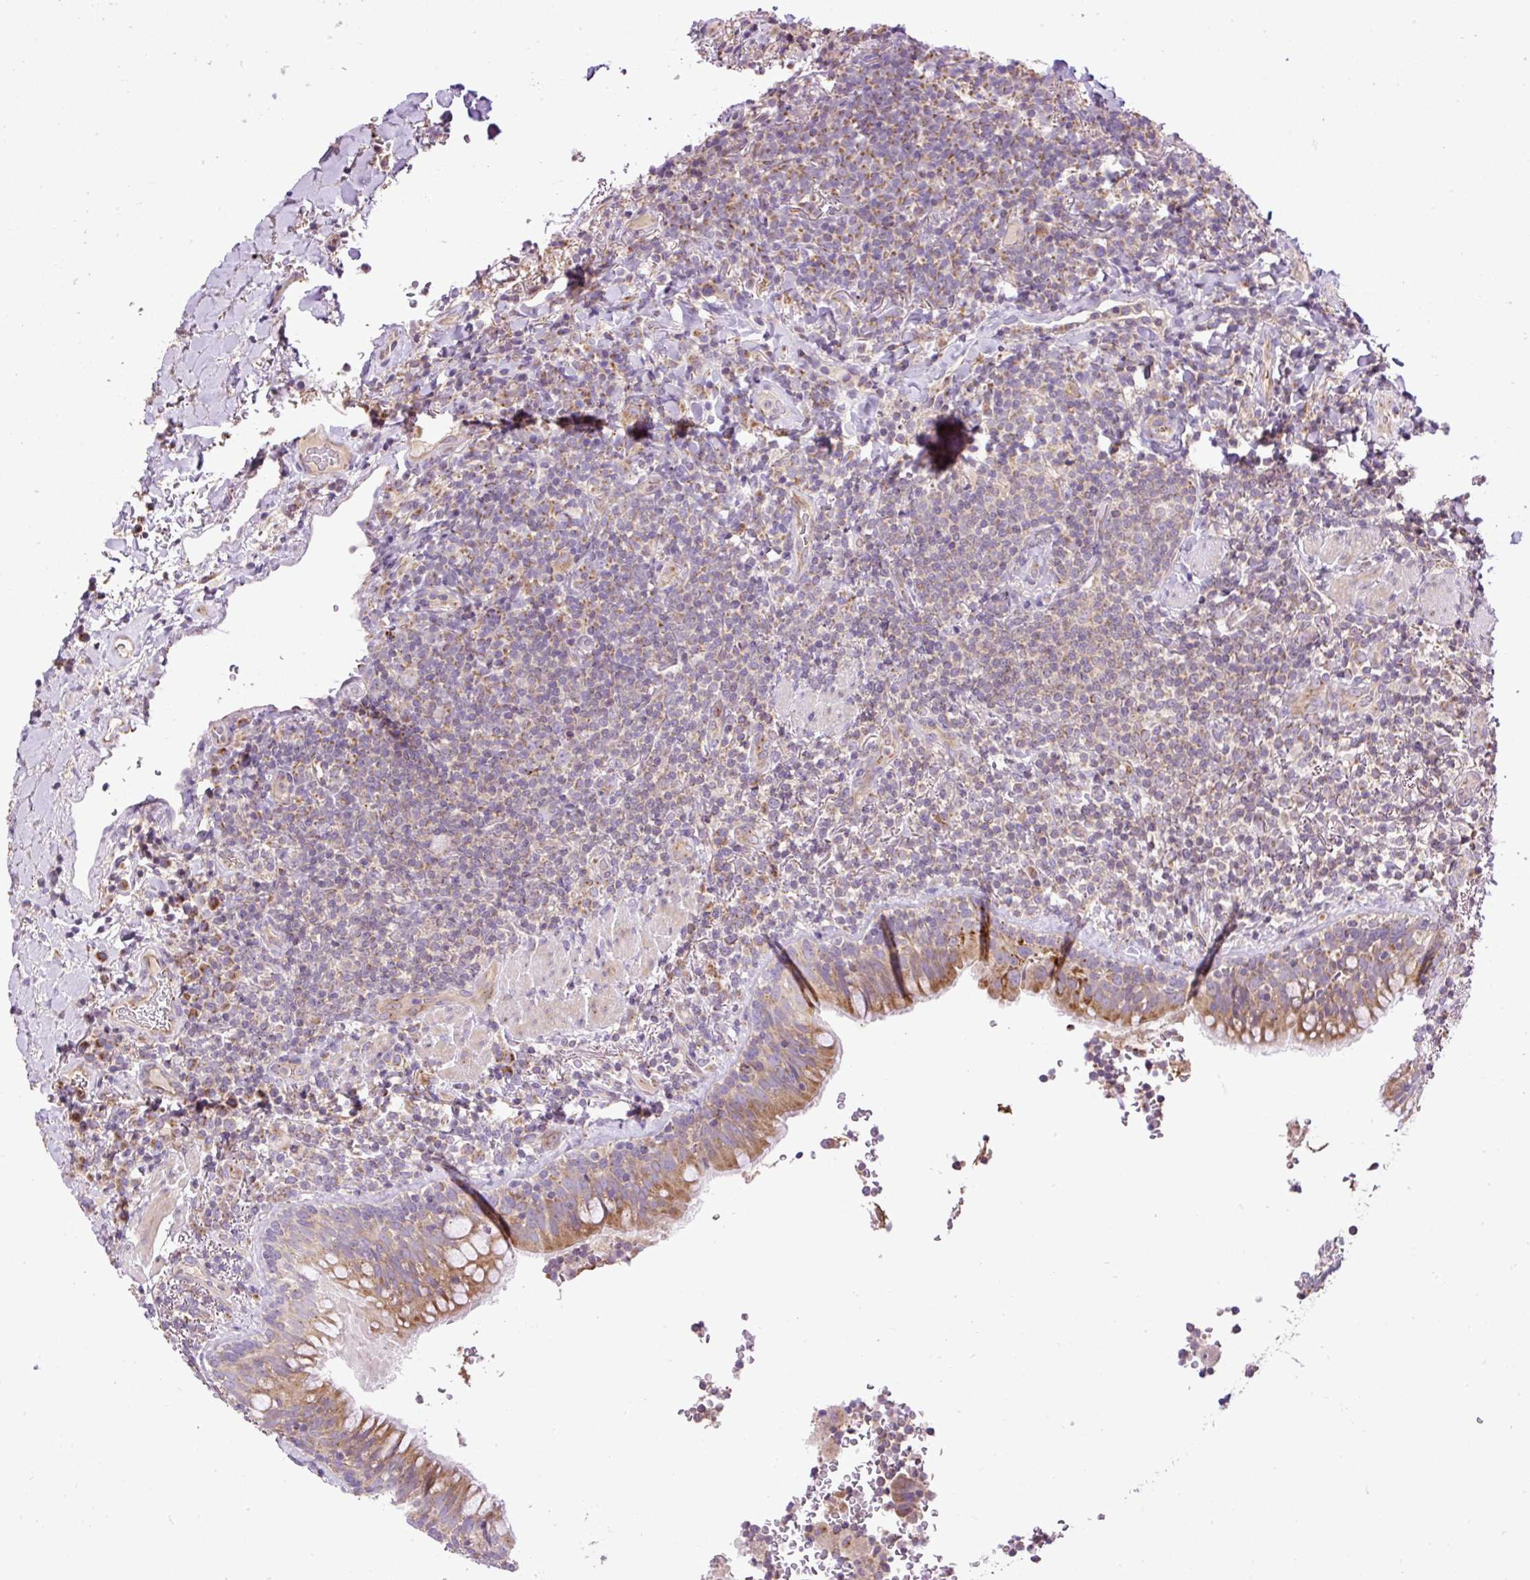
{"staining": {"intensity": "weak", "quantity": "25%-75%", "location": "cytoplasmic/membranous"}, "tissue": "lymphoma", "cell_type": "Tumor cells", "image_type": "cancer", "snomed": [{"axis": "morphology", "description": "Malignant lymphoma, non-Hodgkin's type, Low grade"}, {"axis": "topography", "description": "Lung"}], "caption": "IHC staining of lymphoma, which shows low levels of weak cytoplasmic/membranous expression in about 25%-75% of tumor cells indicating weak cytoplasmic/membranous protein staining. The staining was performed using DAB (brown) for protein detection and nuclei were counterstained in hematoxylin (blue).", "gene": "ZNF547", "patient": {"sex": "female", "age": 71}}